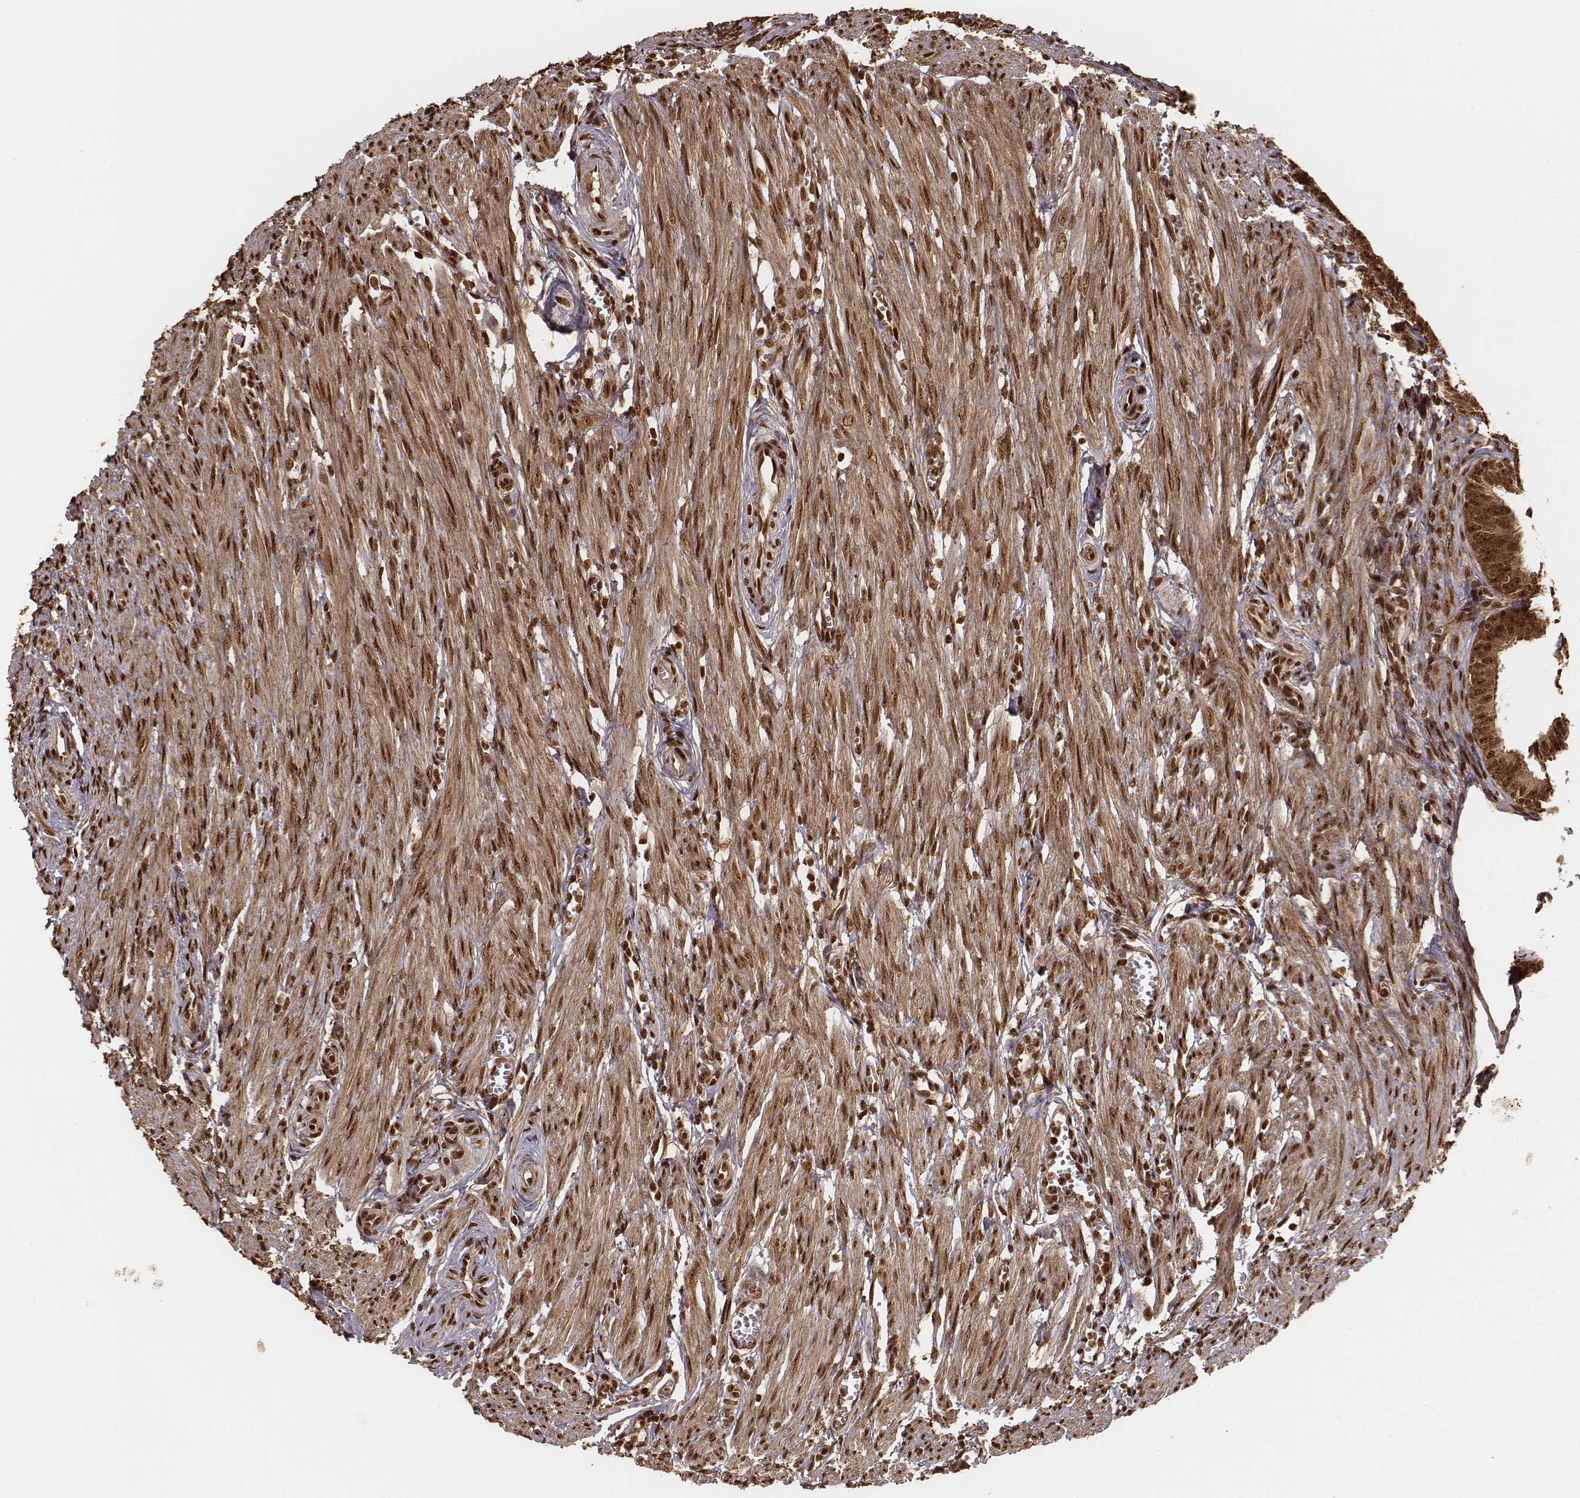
{"staining": {"intensity": "strong", "quantity": ">75%", "location": "cytoplasmic/membranous,nuclear"}, "tissue": "fallopian tube", "cell_type": "Glandular cells", "image_type": "normal", "snomed": [{"axis": "morphology", "description": "Normal tissue, NOS"}, {"axis": "topography", "description": "Fallopian tube"}], "caption": "Human fallopian tube stained for a protein (brown) exhibits strong cytoplasmic/membranous,nuclear positive staining in about >75% of glandular cells.", "gene": "NFX1", "patient": {"sex": "female", "age": 25}}